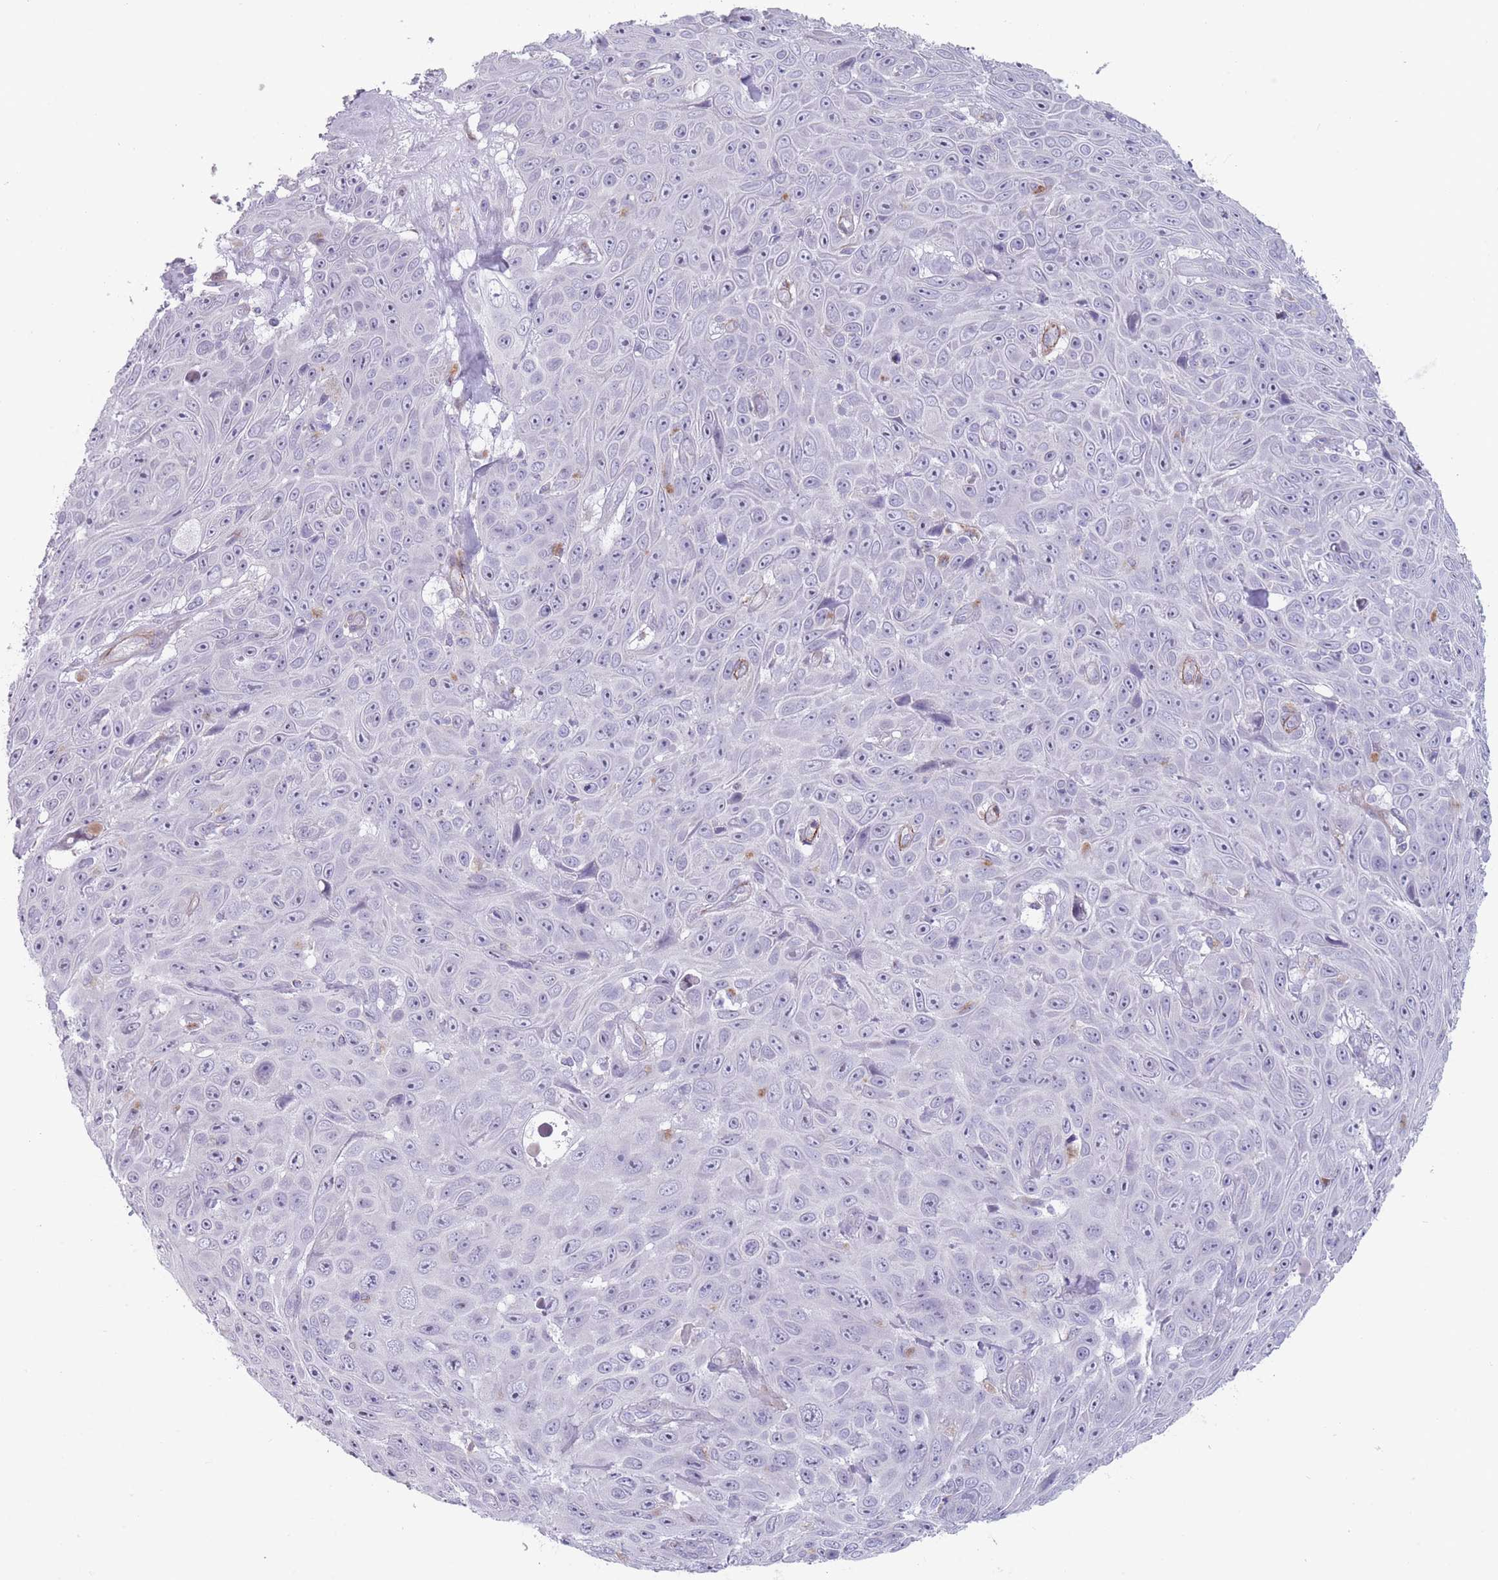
{"staining": {"intensity": "negative", "quantity": "none", "location": "none"}, "tissue": "skin cancer", "cell_type": "Tumor cells", "image_type": "cancer", "snomed": [{"axis": "morphology", "description": "Squamous cell carcinoma, NOS"}, {"axis": "topography", "description": "Skin"}], "caption": "Skin cancer was stained to show a protein in brown. There is no significant staining in tumor cells.", "gene": "PAIP2B", "patient": {"sex": "male", "age": 82}}